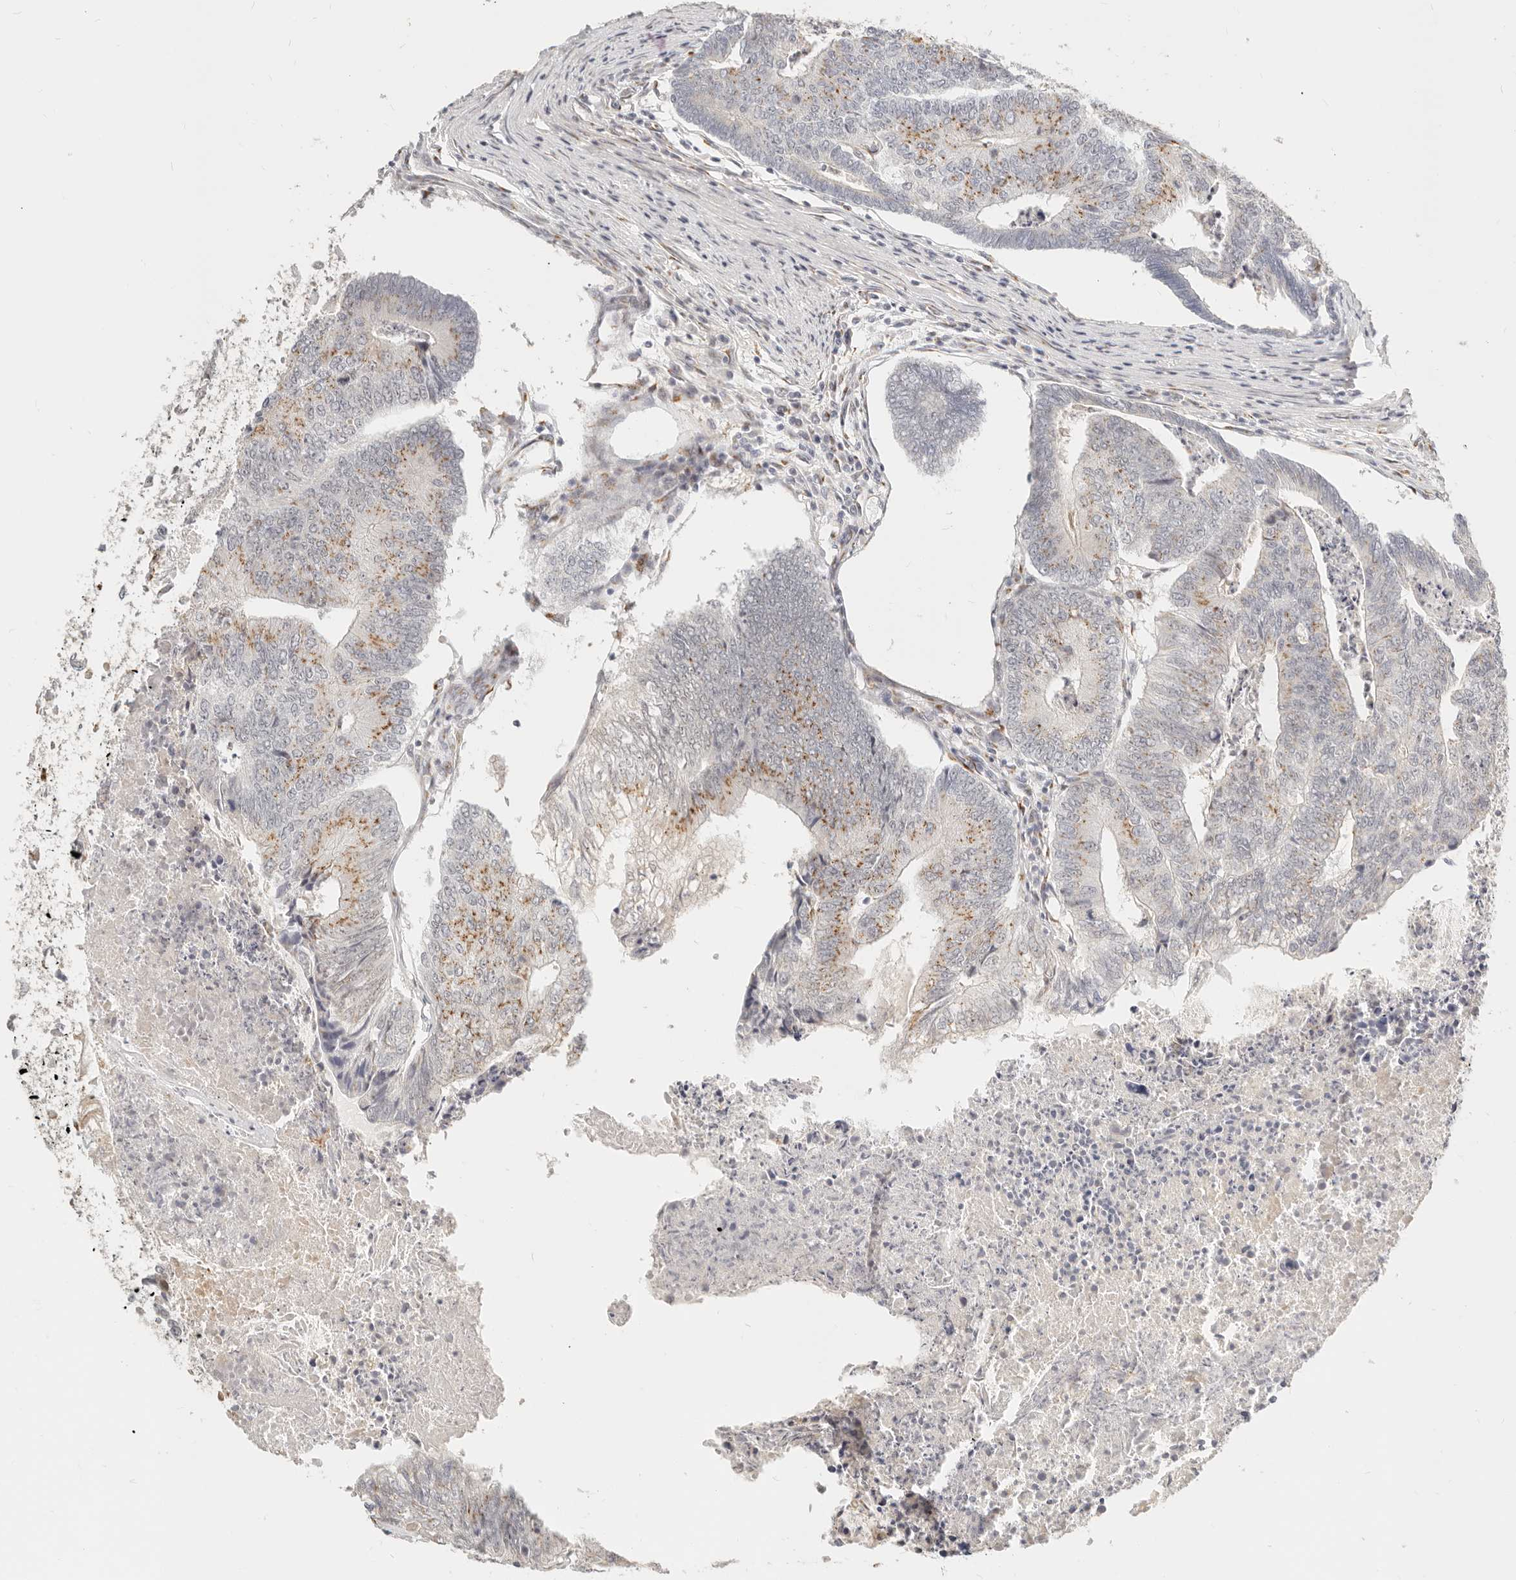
{"staining": {"intensity": "moderate", "quantity": "25%-75%", "location": "cytoplasmic/membranous"}, "tissue": "colorectal cancer", "cell_type": "Tumor cells", "image_type": "cancer", "snomed": [{"axis": "morphology", "description": "Adenocarcinoma, NOS"}, {"axis": "topography", "description": "Colon"}], "caption": "A photomicrograph showing moderate cytoplasmic/membranous positivity in approximately 25%-75% of tumor cells in colorectal cancer (adenocarcinoma), as visualized by brown immunohistochemical staining.", "gene": "FAM20B", "patient": {"sex": "female", "age": 67}}